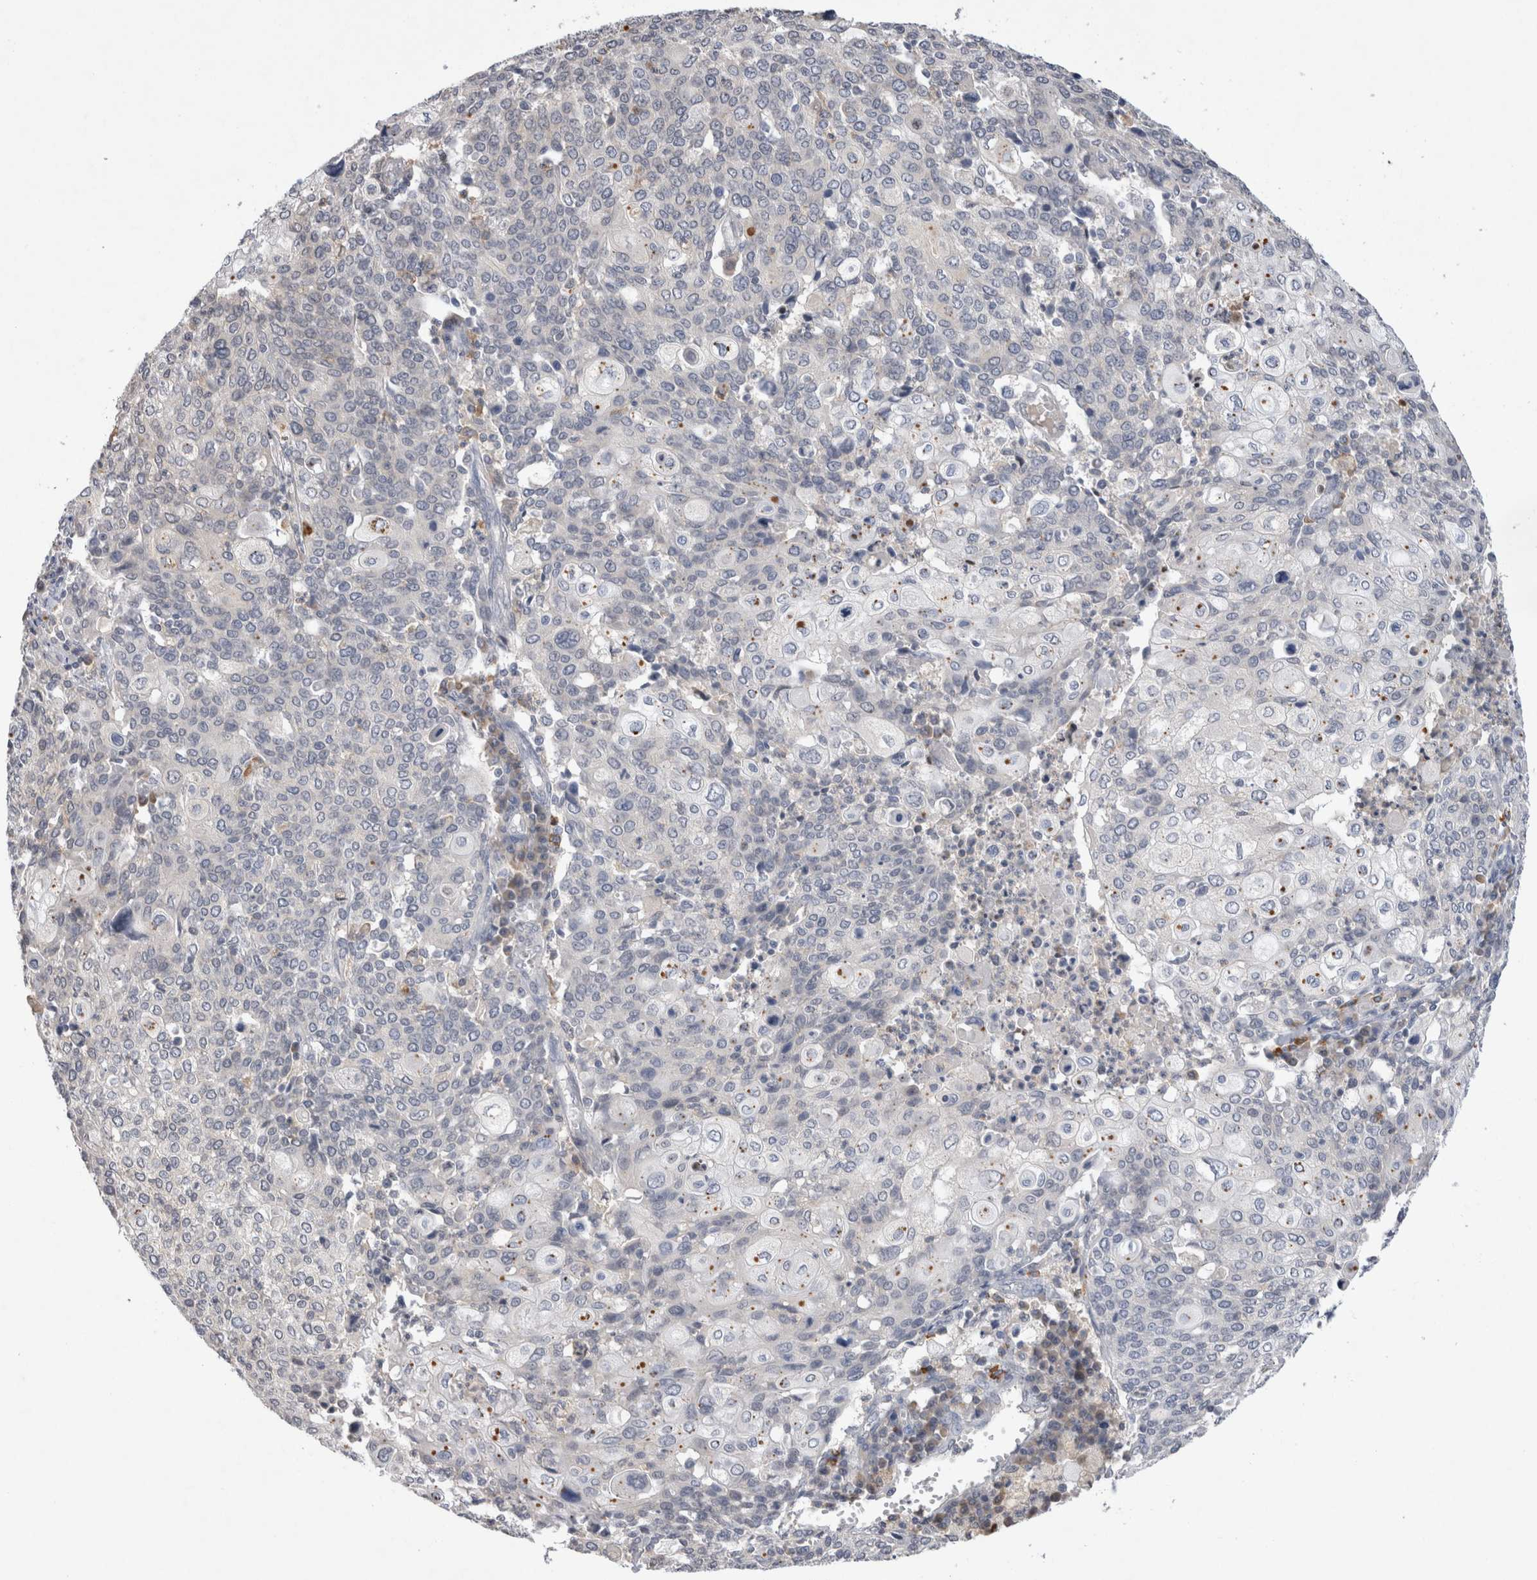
{"staining": {"intensity": "negative", "quantity": "none", "location": "none"}, "tissue": "cervical cancer", "cell_type": "Tumor cells", "image_type": "cancer", "snomed": [{"axis": "morphology", "description": "Squamous cell carcinoma, NOS"}, {"axis": "topography", "description": "Cervix"}], "caption": "This is an IHC histopathology image of cervical squamous cell carcinoma. There is no expression in tumor cells.", "gene": "VSIG4", "patient": {"sex": "female", "age": 40}}